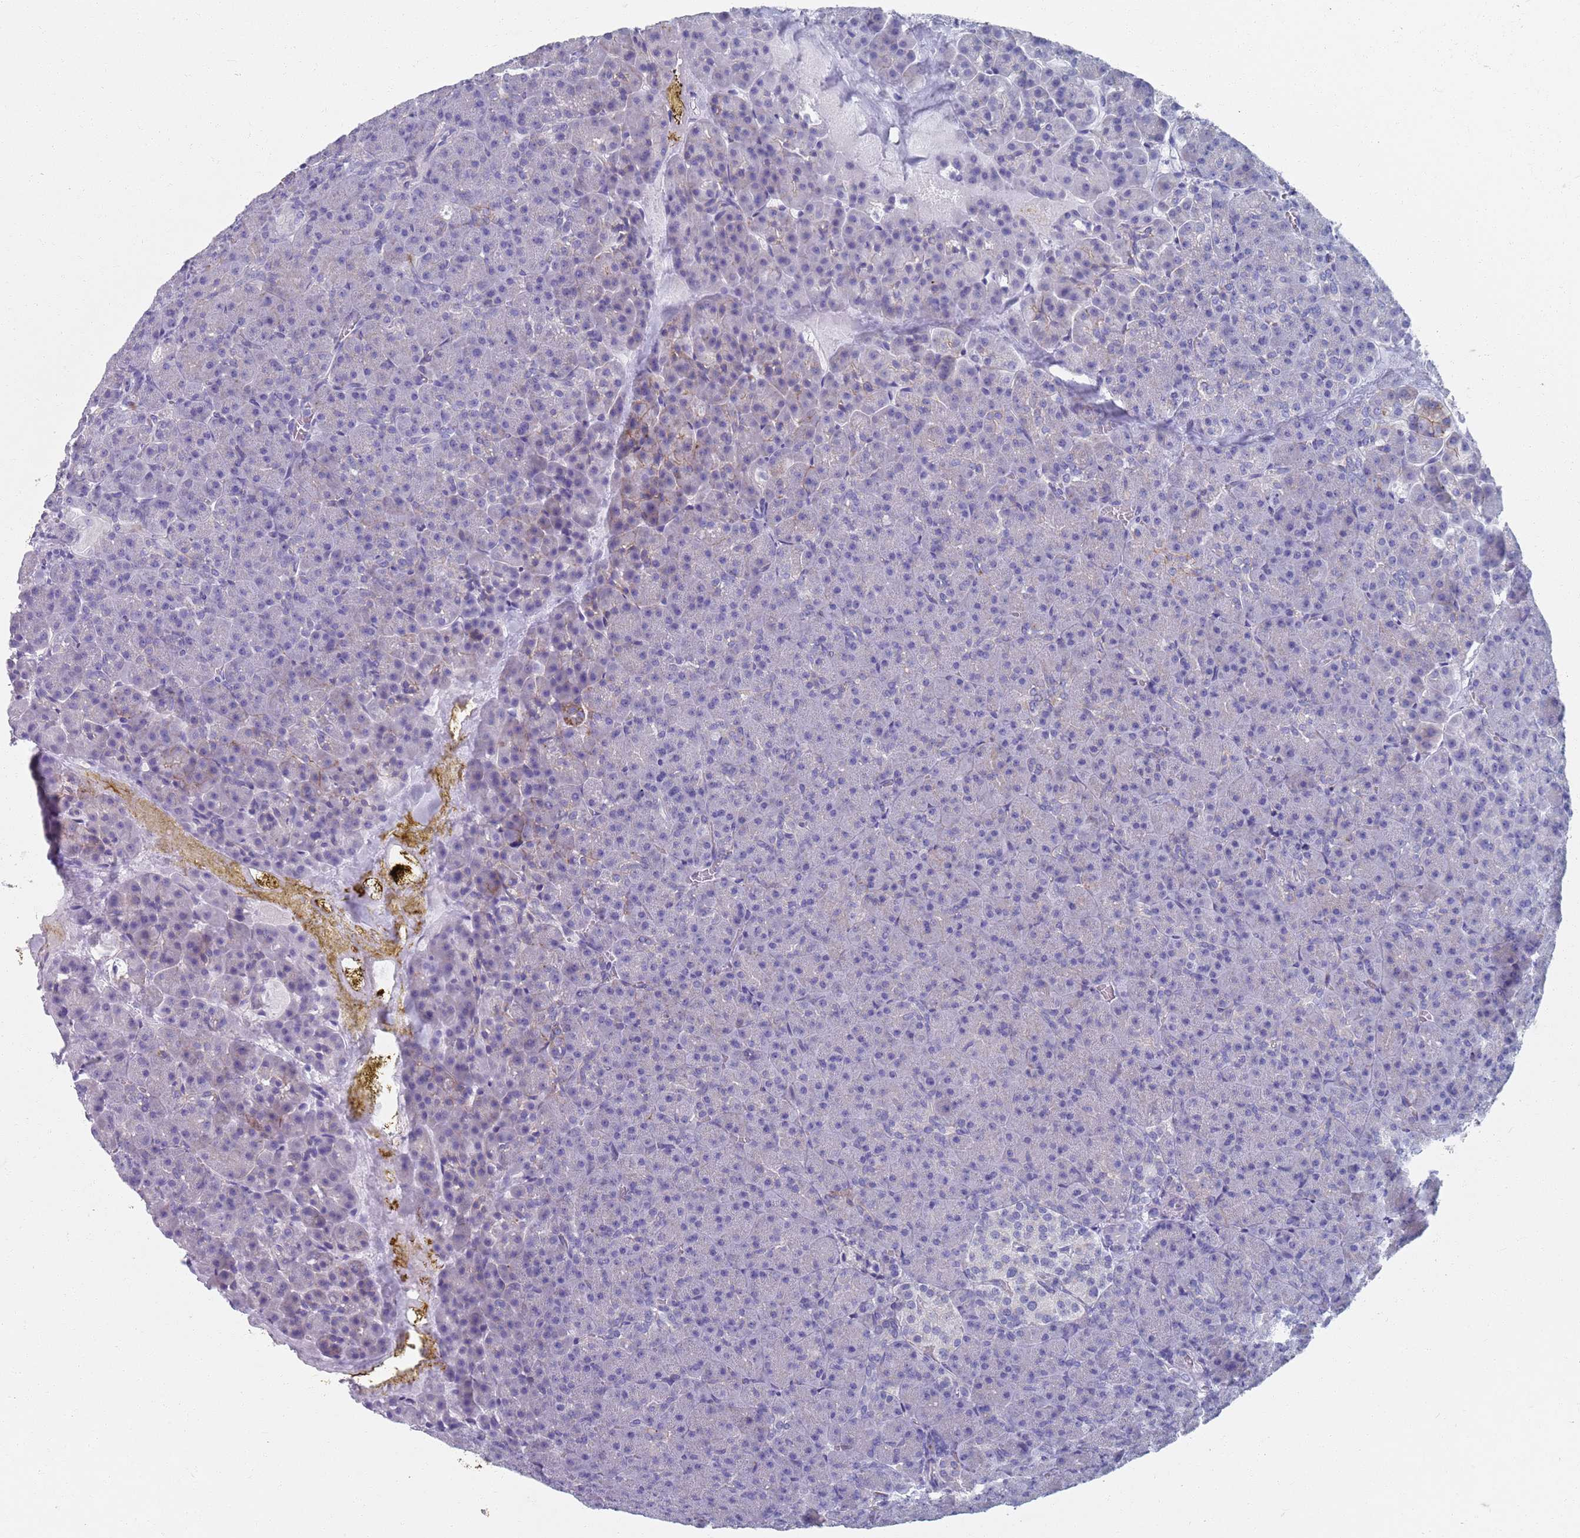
{"staining": {"intensity": "negative", "quantity": "none", "location": "none"}, "tissue": "pancreas", "cell_type": "Exocrine glandular cells", "image_type": "normal", "snomed": [{"axis": "morphology", "description": "Normal tissue, NOS"}, {"axis": "topography", "description": "Pancreas"}], "caption": "Protein analysis of unremarkable pancreas exhibits no significant positivity in exocrine glandular cells. (Immunohistochemistry (ihc), brightfield microscopy, high magnification).", "gene": "PLOD1", "patient": {"sex": "female", "age": 74}}